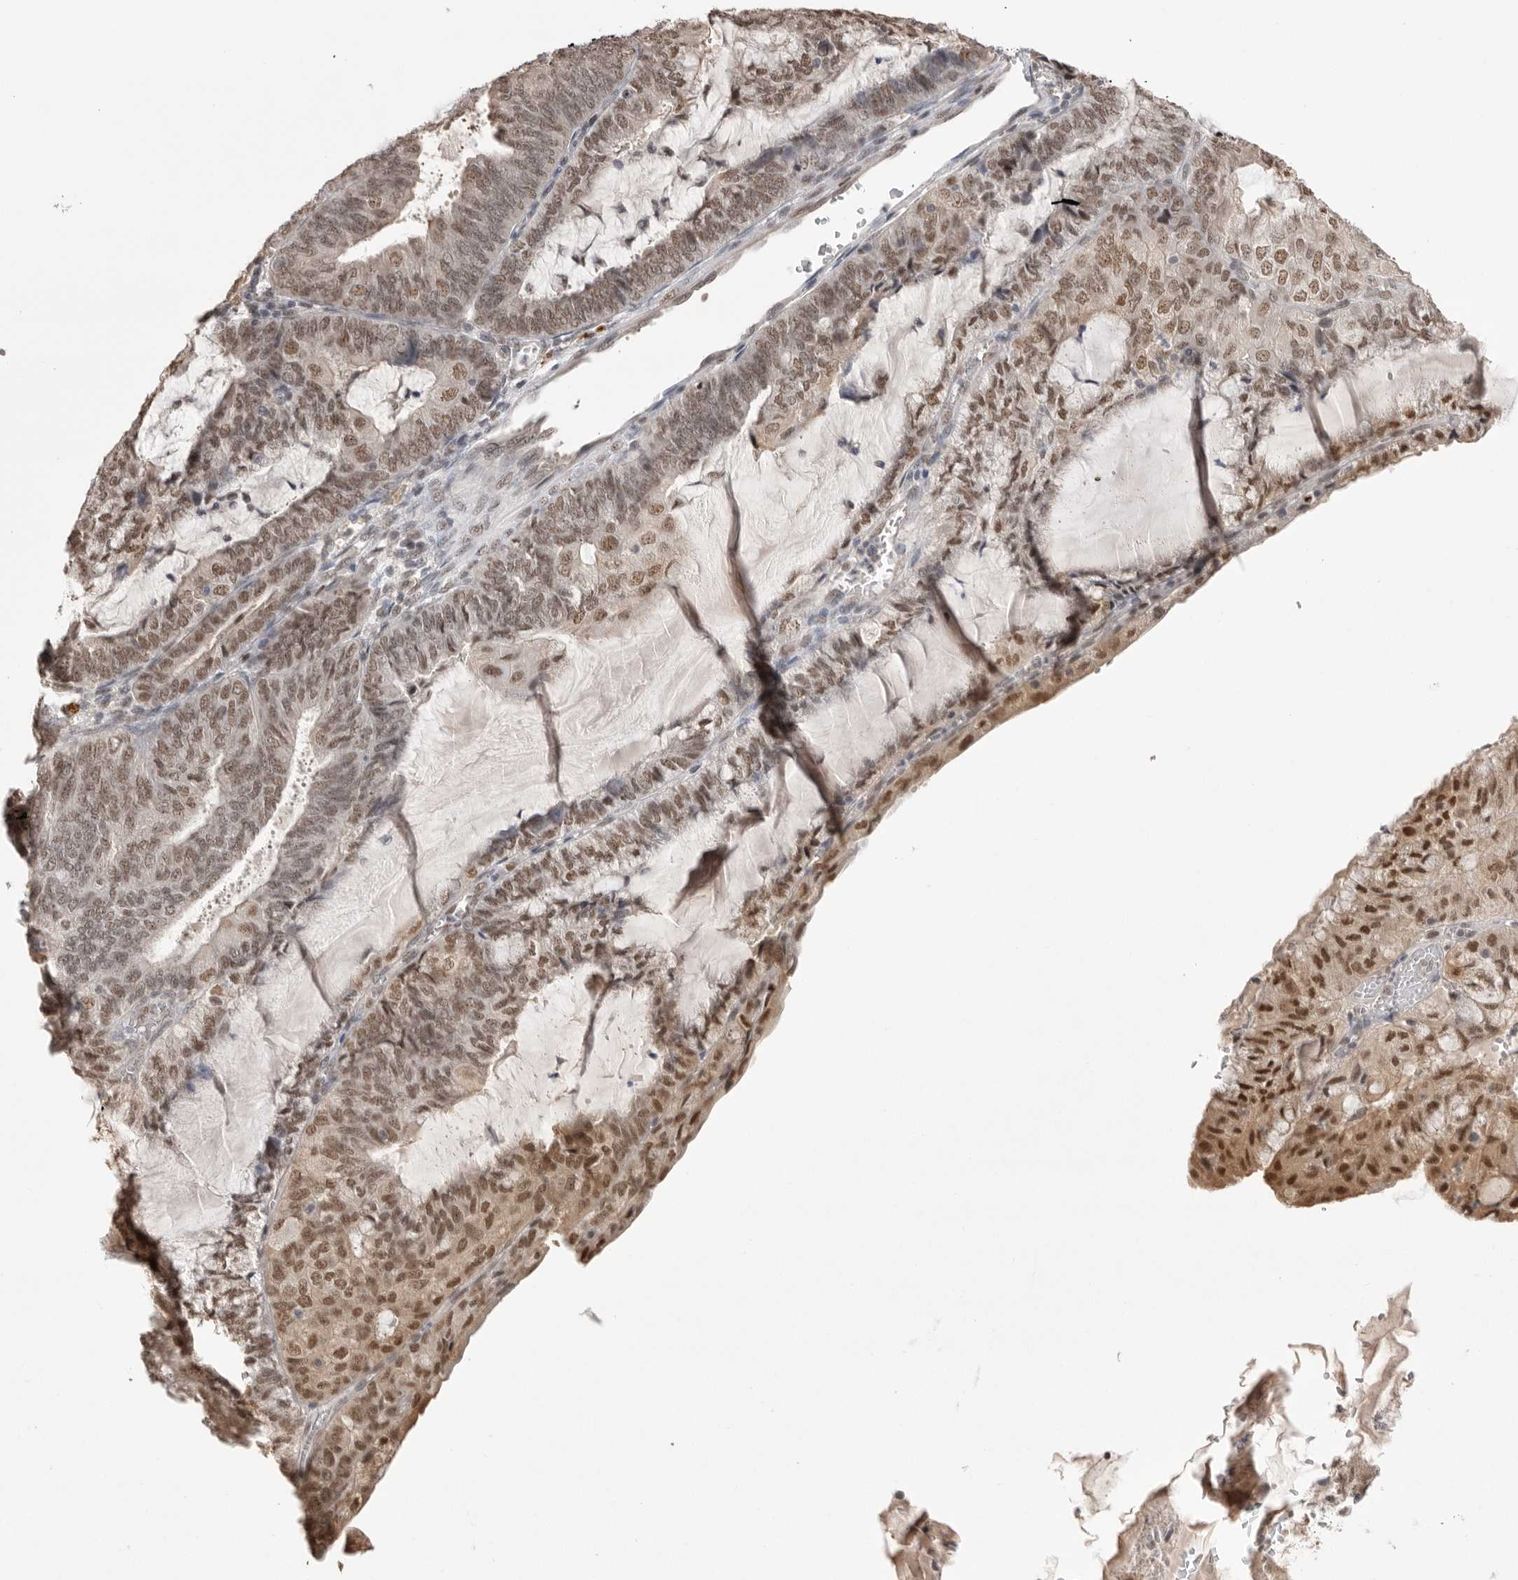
{"staining": {"intensity": "moderate", "quantity": ">75%", "location": "nuclear"}, "tissue": "endometrial cancer", "cell_type": "Tumor cells", "image_type": "cancer", "snomed": [{"axis": "morphology", "description": "Adenocarcinoma, NOS"}, {"axis": "topography", "description": "Endometrium"}], "caption": "Protein staining shows moderate nuclear expression in approximately >75% of tumor cells in endometrial adenocarcinoma. (Brightfield microscopy of DAB IHC at high magnification).", "gene": "BCLAF3", "patient": {"sex": "female", "age": 81}}